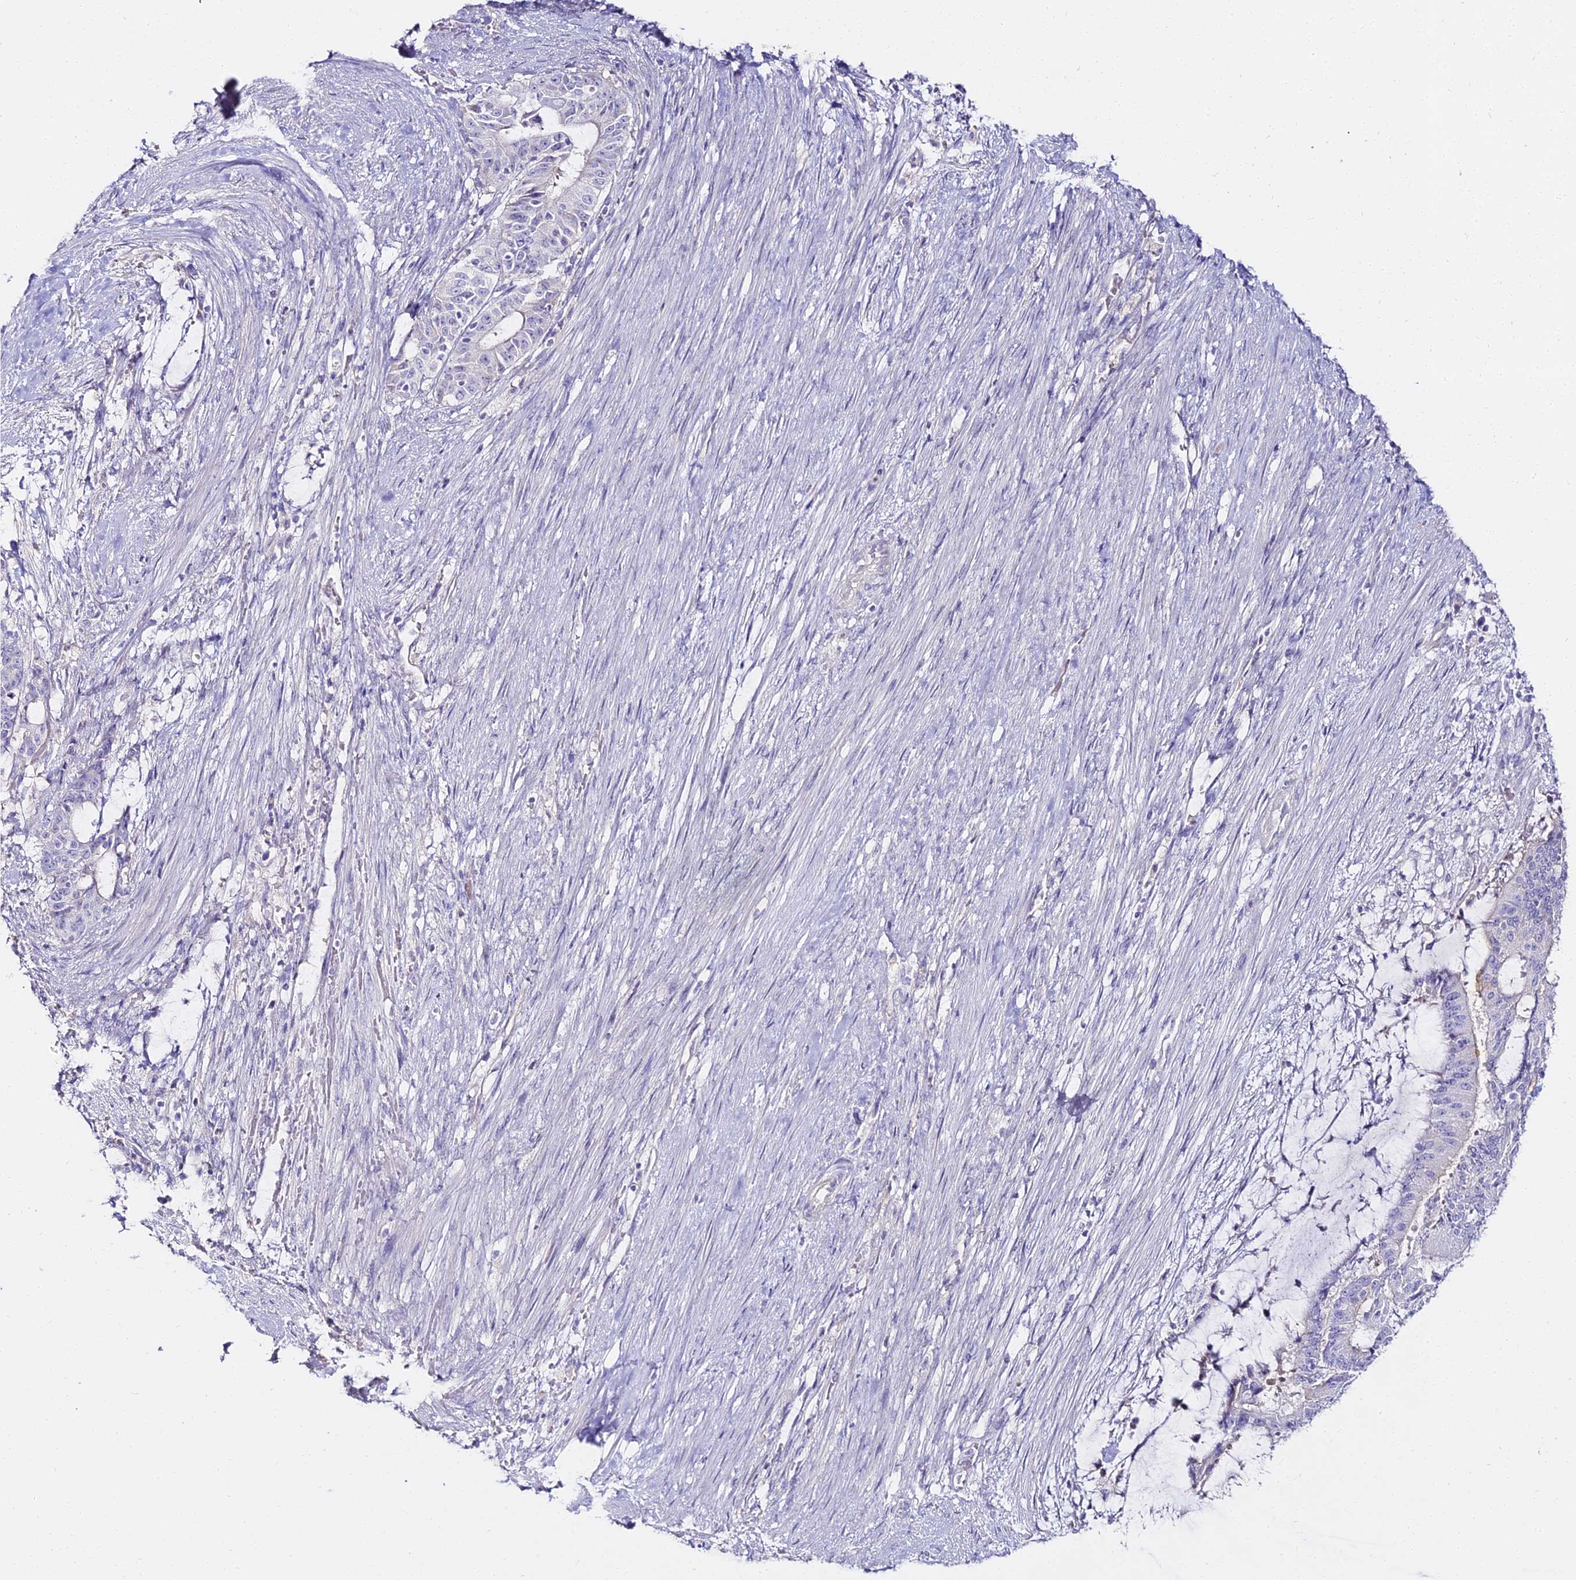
{"staining": {"intensity": "negative", "quantity": "none", "location": "none"}, "tissue": "liver cancer", "cell_type": "Tumor cells", "image_type": "cancer", "snomed": [{"axis": "morphology", "description": "Normal tissue, NOS"}, {"axis": "morphology", "description": "Cholangiocarcinoma"}, {"axis": "topography", "description": "Liver"}, {"axis": "topography", "description": "Peripheral nerve tissue"}], "caption": "Histopathology image shows no significant protein positivity in tumor cells of liver cholangiocarcinoma.", "gene": "ALPG", "patient": {"sex": "female", "age": 73}}